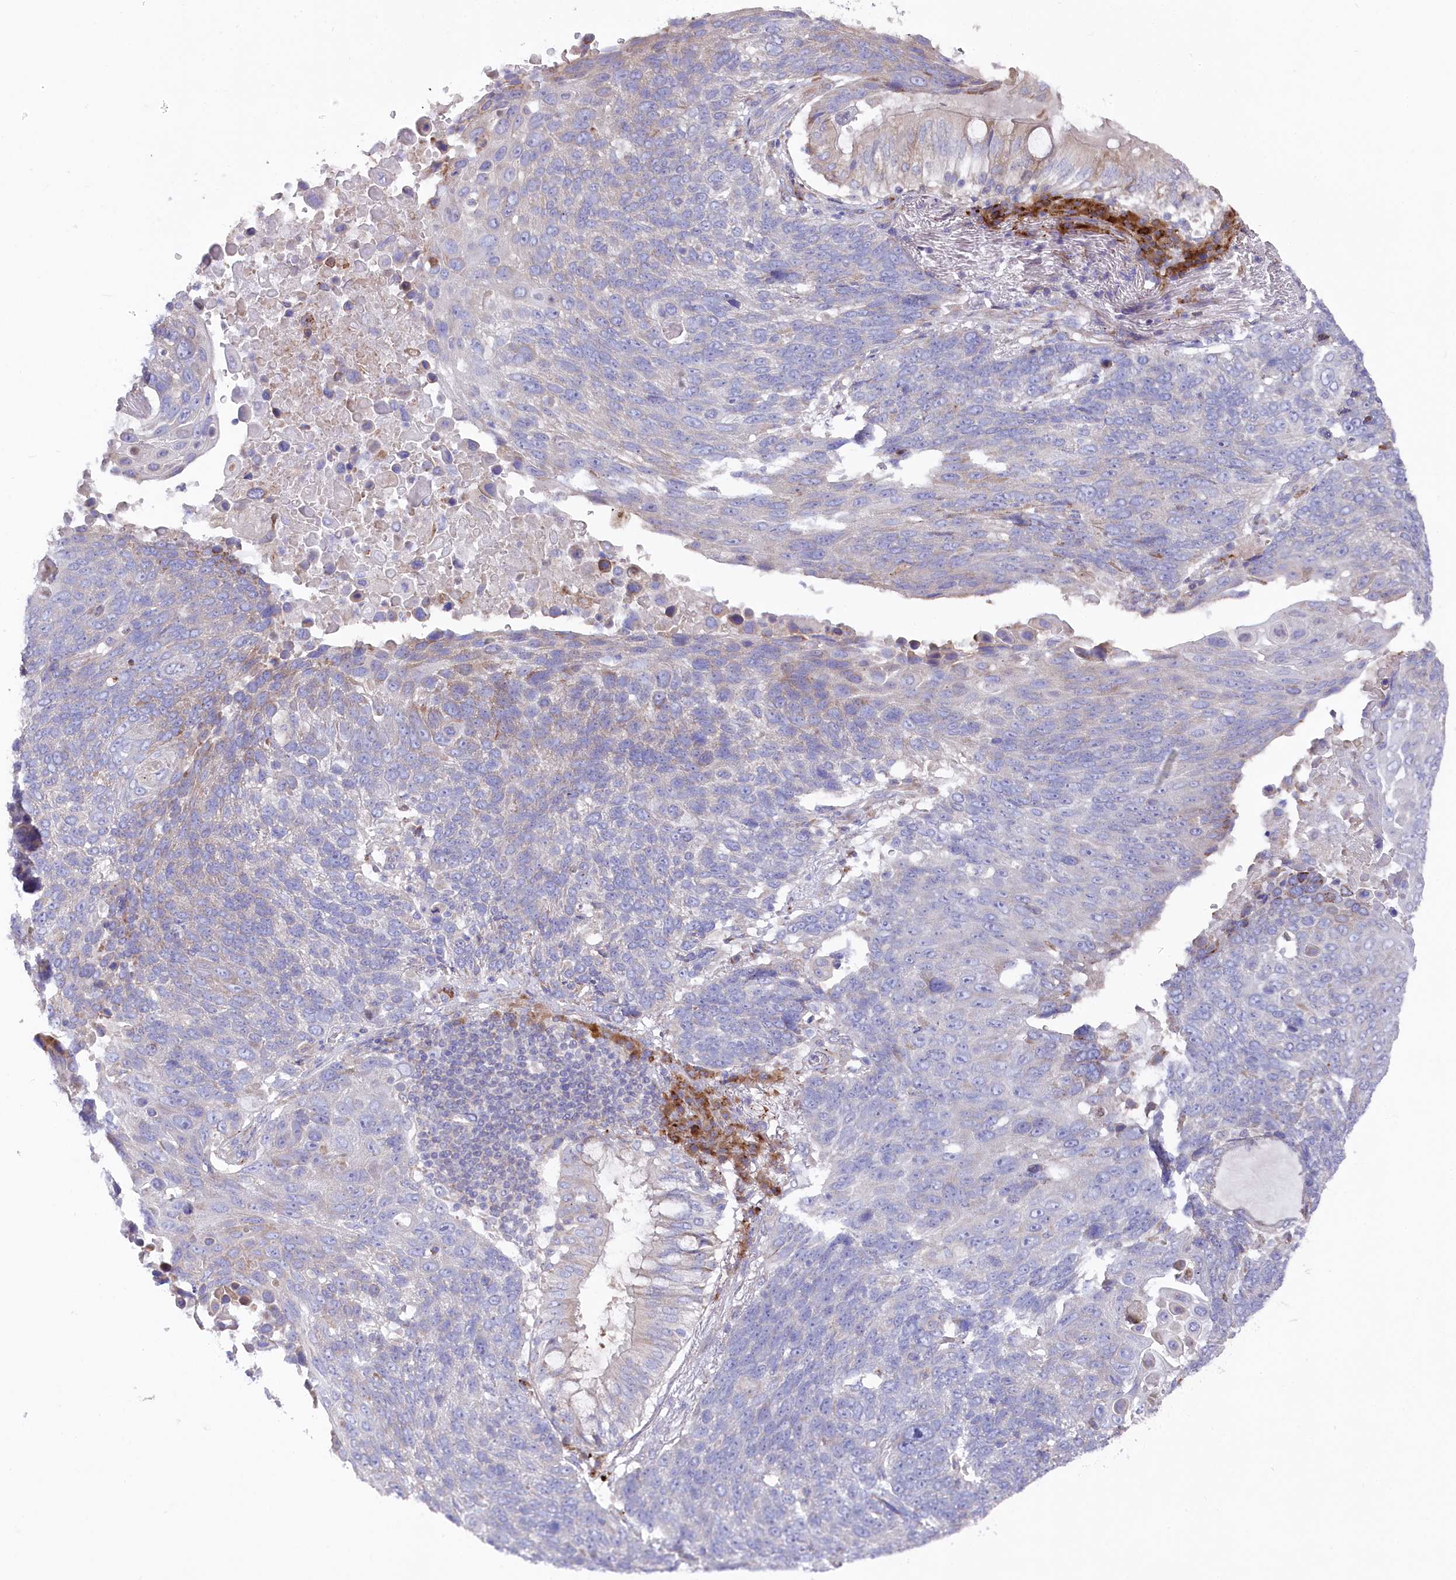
{"staining": {"intensity": "negative", "quantity": "none", "location": "none"}, "tissue": "lung cancer", "cell_type": "Tumor cells", "image_type": "cancer", "snomed": [{"axis": "morphology", "description": "Squamous cell carcinoma, NOS"}, {"axis": "topography", "description": "Lung"}], "caption": "IHC micrograph of human squamous cell carcinoma (lung) stained for a protein (brown), which displays no staining in tumor cells.", "gene": "POGLUT1", "patient": {"sex": "male", "age": 66}}